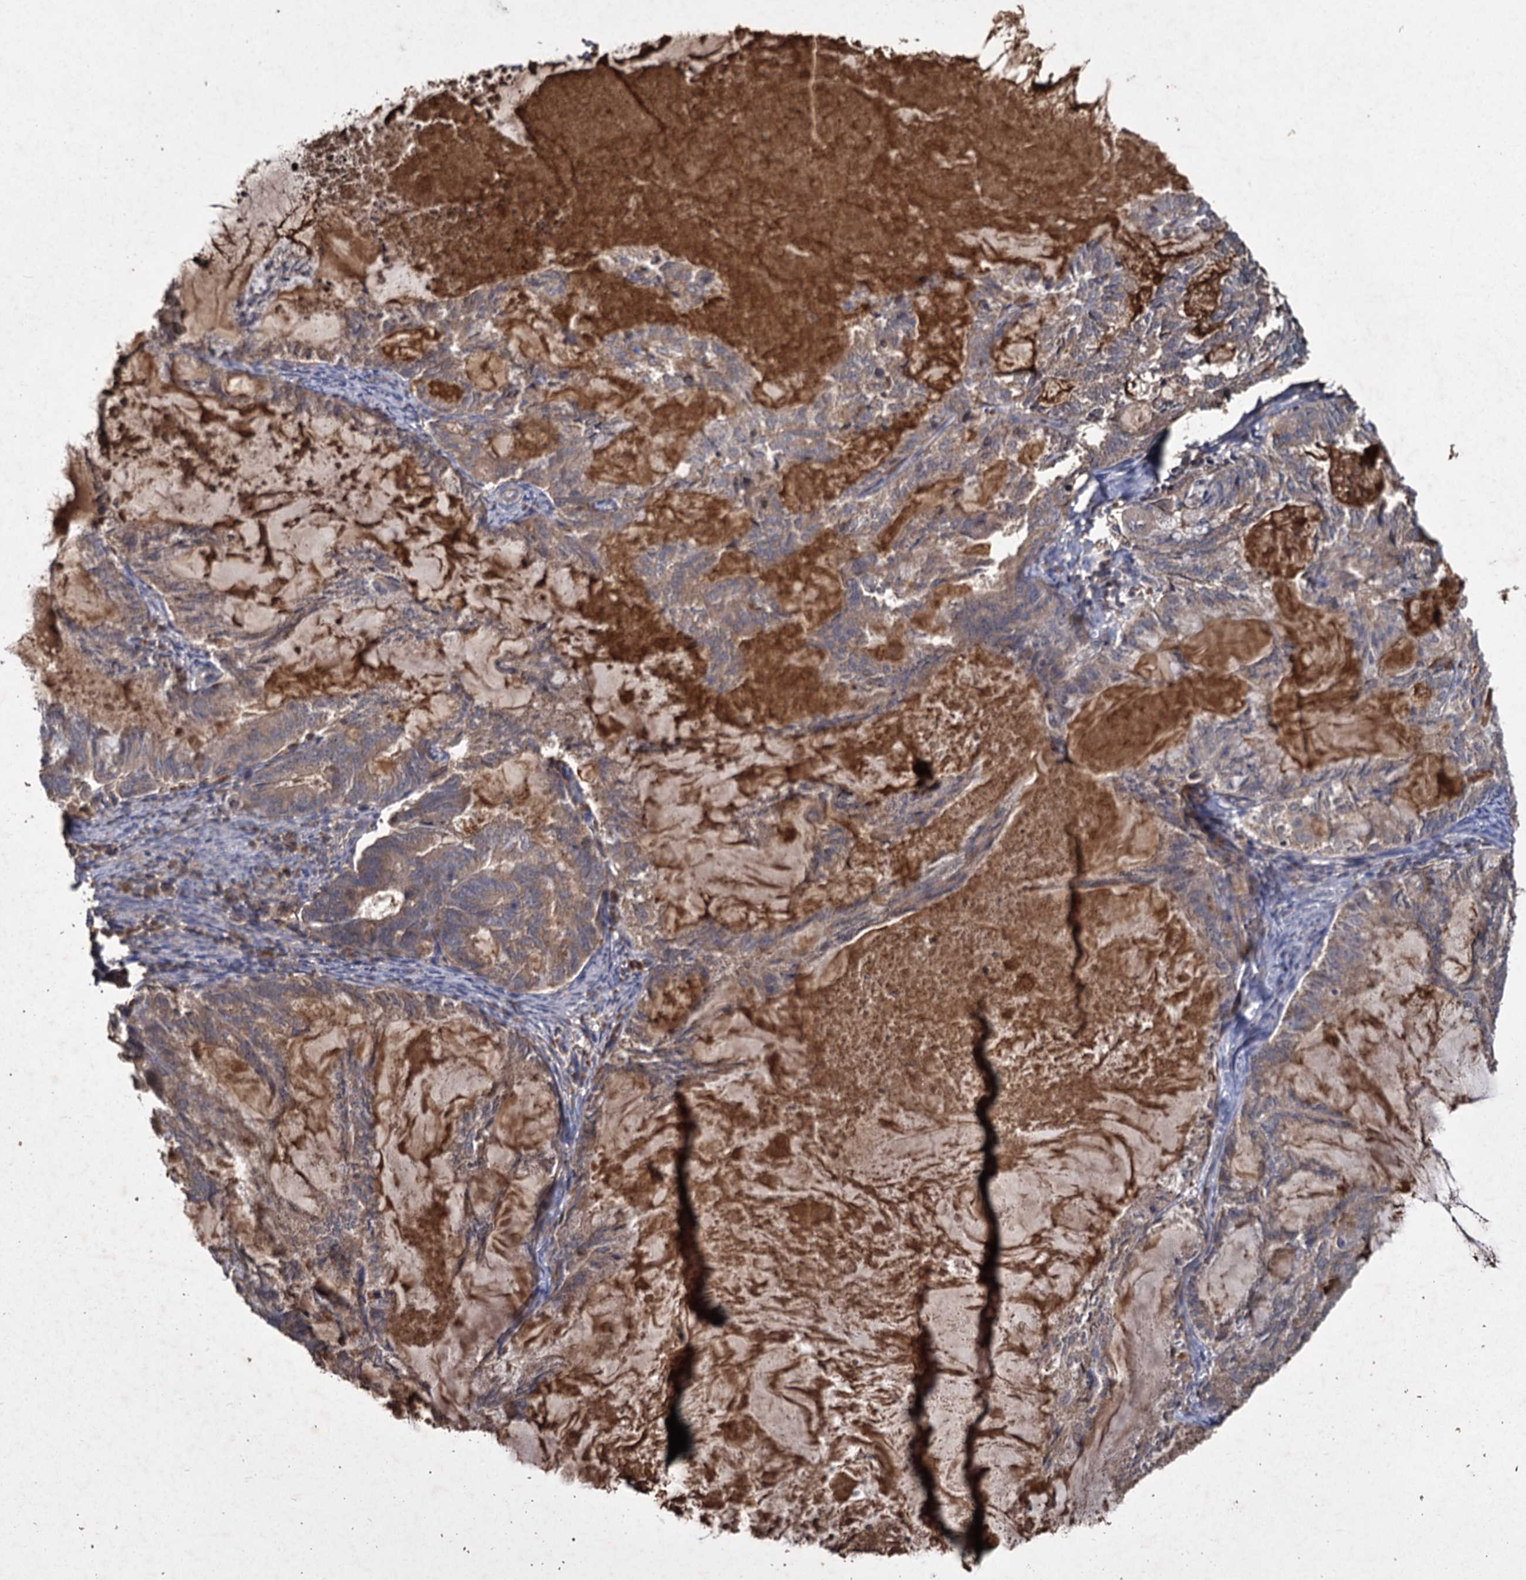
{"staining": {"intensity": "moderate", "quantity": ">75%", "location": "cytoplasmic/membranous"}, "tissue": "endometrial cancer", "cell_type": "Tumor cells", "image_type": "cancer", "snomed": [{"axis": "morphology", "description": "Adenocarcinoma, NOS"}, {"axis": "topography", "description": "Endometrium"}], "caption": "Endometrial cancer (adenocarcinoma) was stained to show a protein in brown. There is medium levels of moderate cytoplasmic/membranous expression in approximately >75% of tumor cells.", "gene": "GCLC", "patient": {"sex": "female", "age": 86}}